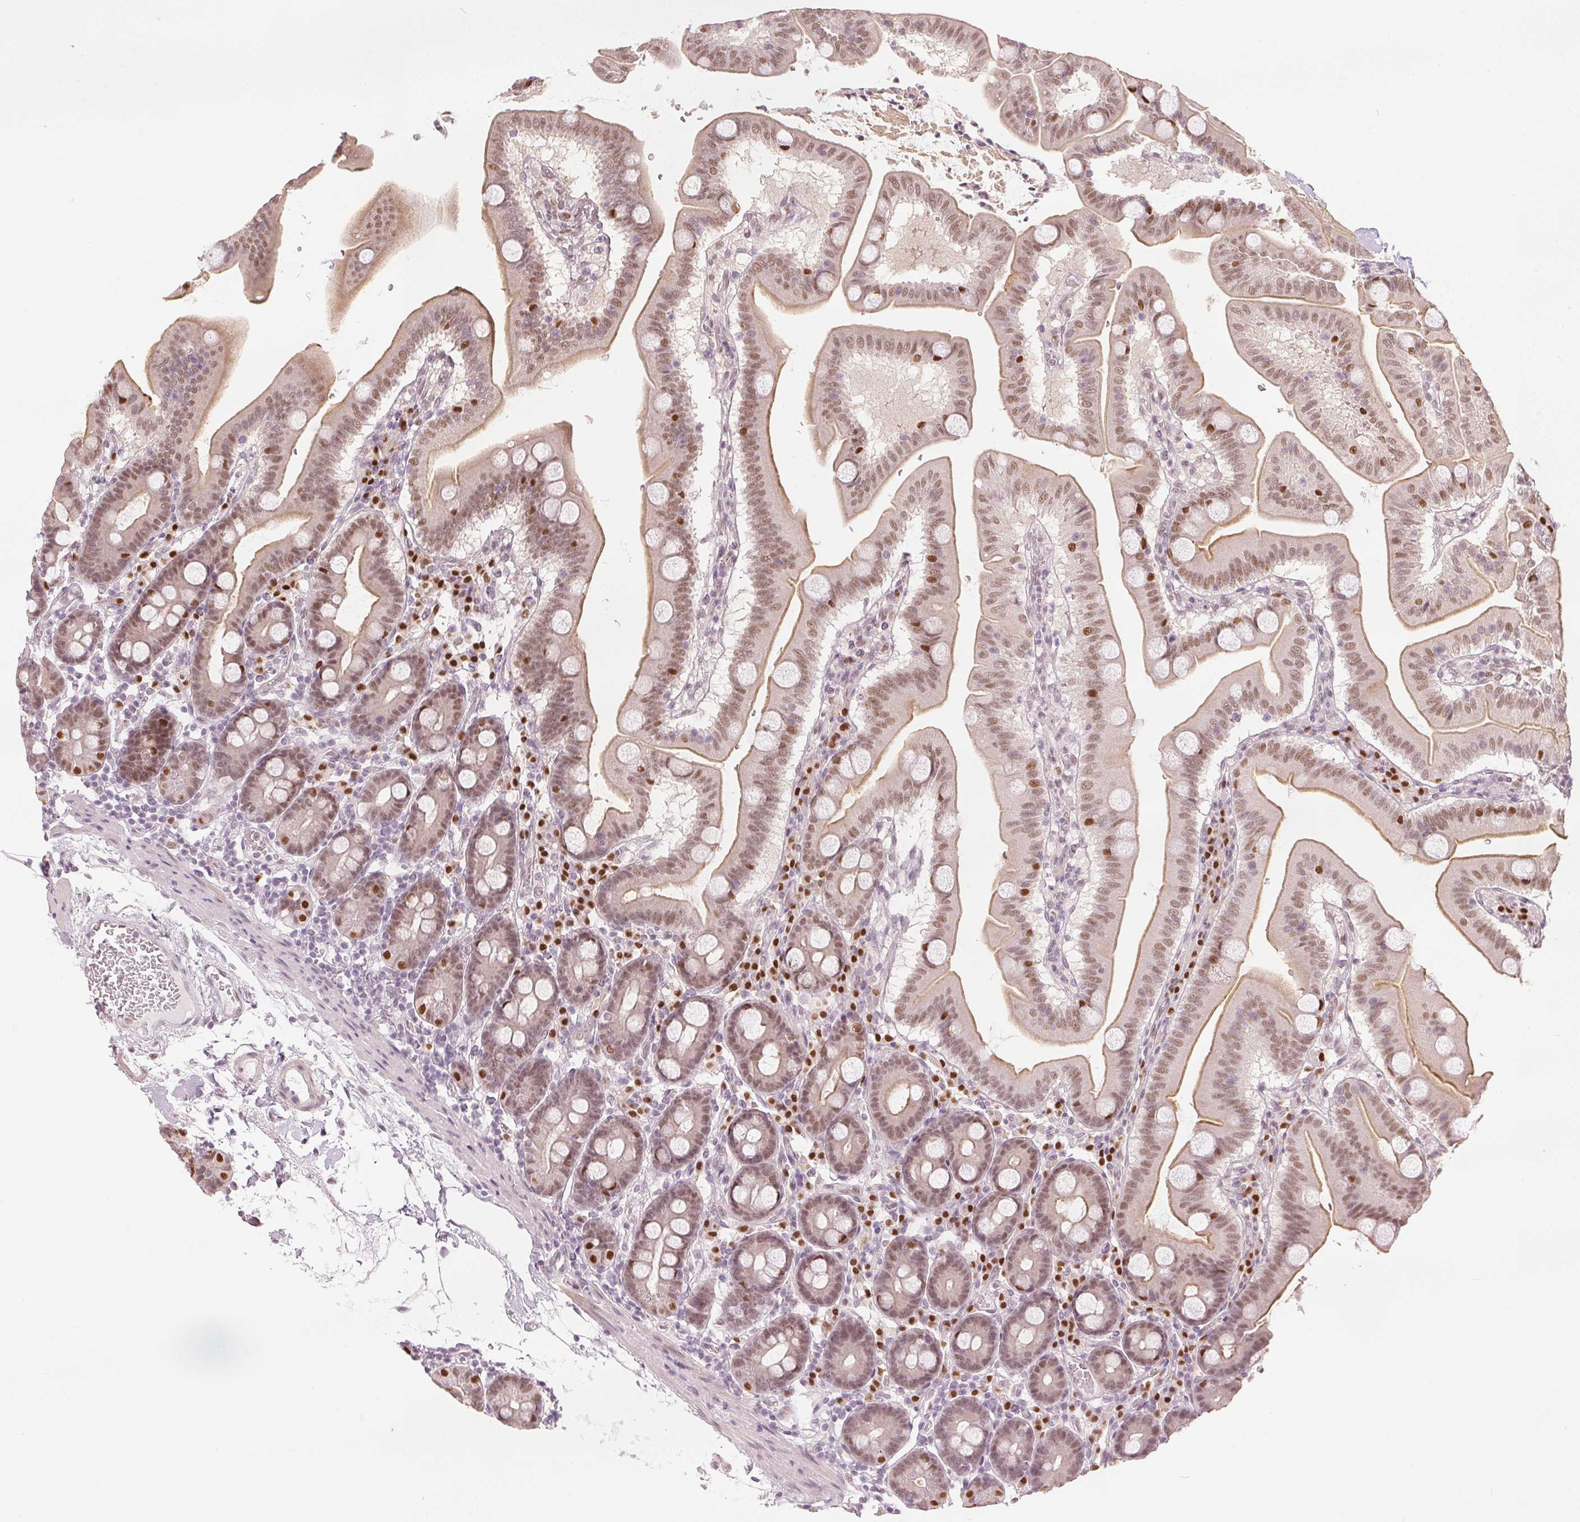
{"staining": {"intensity": "moderate", "quantity": "25%-75%", "location": "nuclear"}, "tissue": "duodenum", "cell_type": "Glandular cells", "image_type": "normal", "snomed": [{"axis": "morphology", "description": "Normal tissue, NOS"}, {"axis": "topography", "description": "Pancreas"}, {"axis": "topography", "description": "Duodenum"}], "caption": "Immunohistochemical staining of normal duodenum shows medium levels of moderate nuclear expression in about 25%-75% of glandular cells. The staining was performed using DAB to visualize the protein expression in brown, while the nuclei were stained in blue with hematoxylin (Magnification: 20x).", "gene": "ENSG00000267001", "patient": {"sex": "male", "age": 59}}